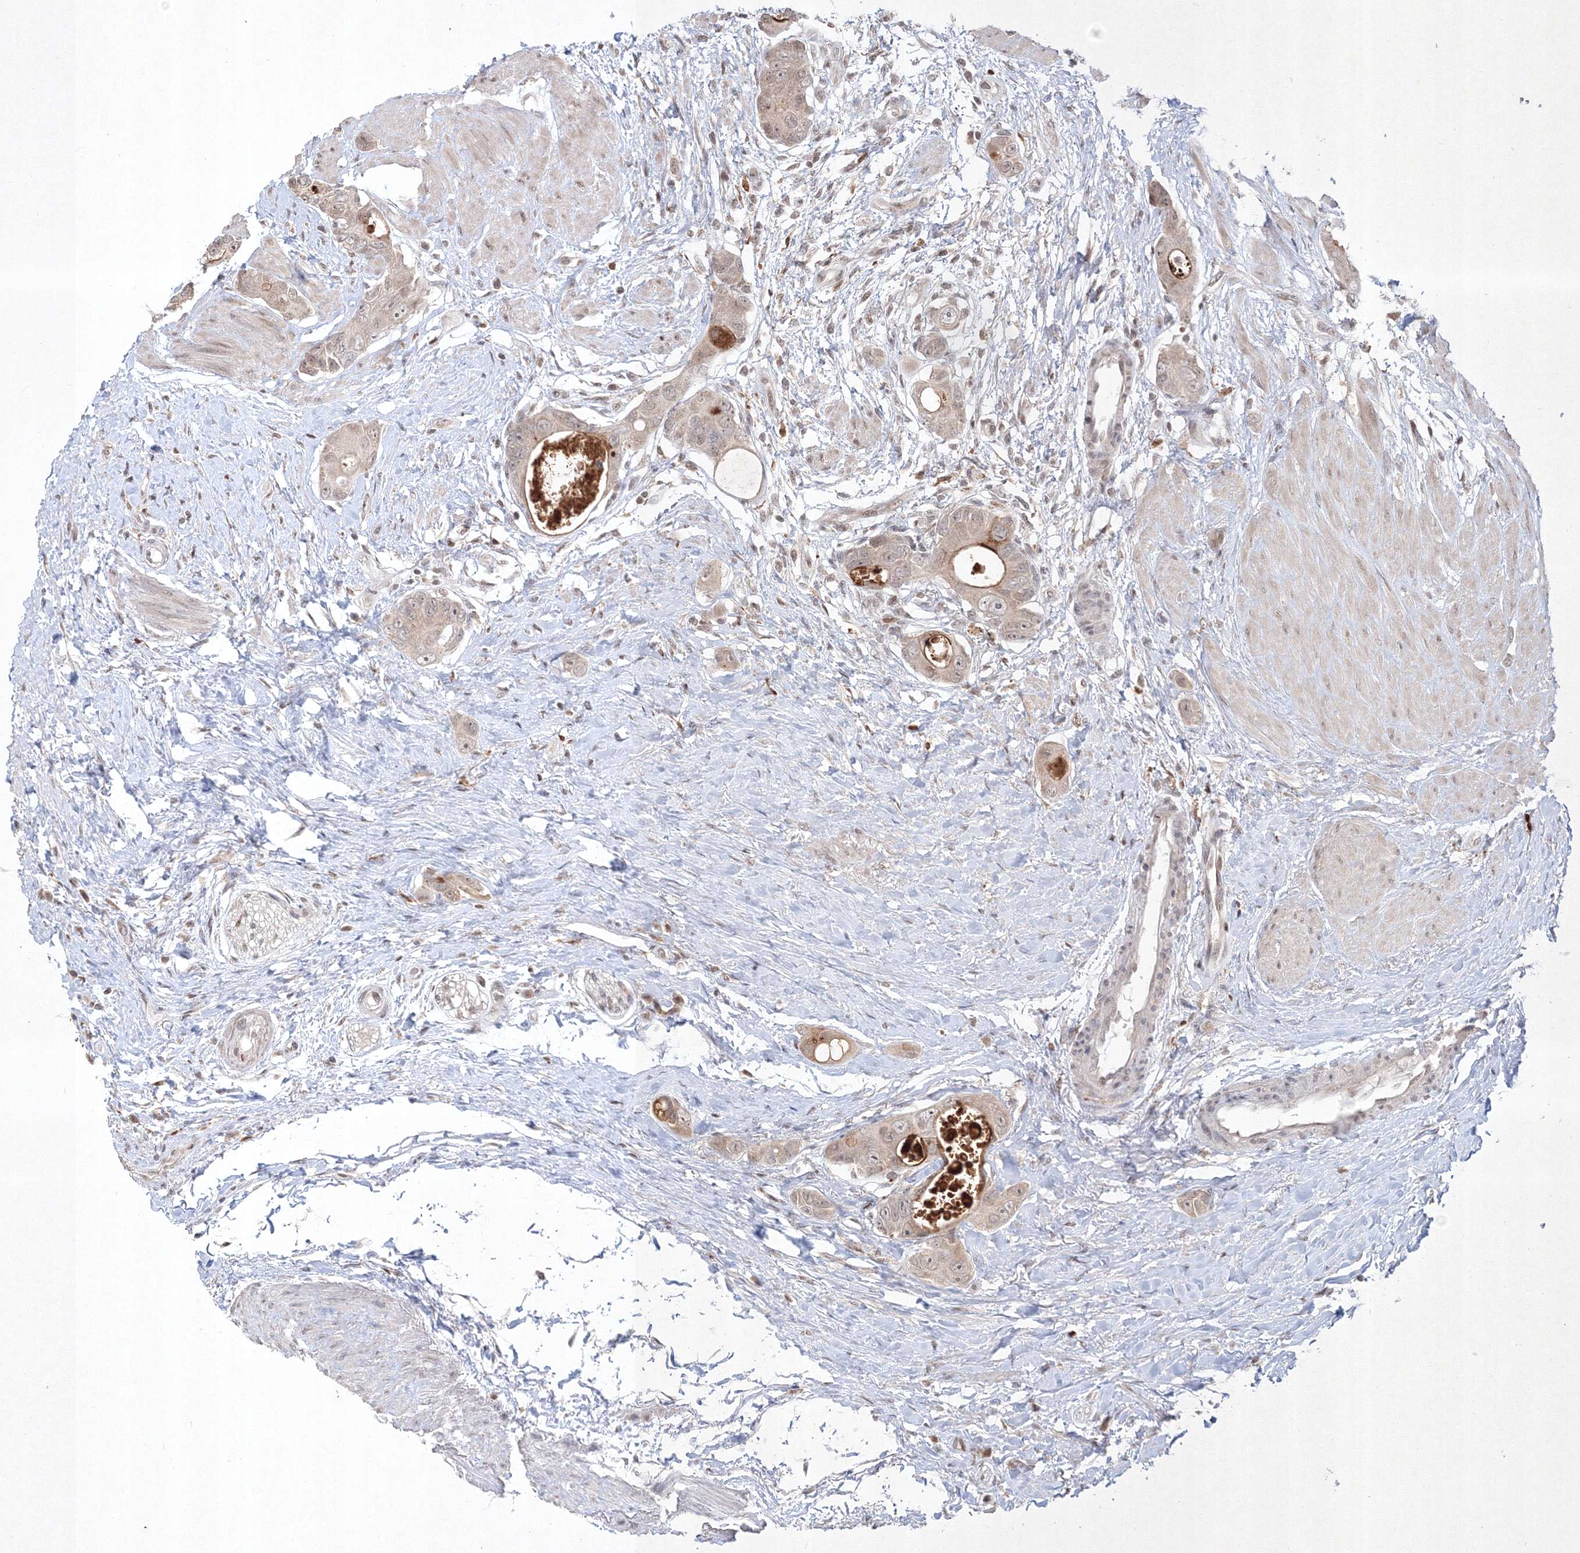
{"staining": {"intensity": "moderate", "quantity": "<25%", "location": "cytoplasmic/membranous"}, "tissue": "colorectal cancer", "cell_type": "Tumor cells", "image_type": "cancer", "snomed": [{"axis": "morphology", "description": "Adenocarcinoma, NOS"}, {"axis": "topography", "description": "Rectum"}], "caption": "Immunohistochemistry (IHC) (DAB (3,3'-diaminobenzidine)) staining of adenocarcinoma (colorectal) displays moderate cytoplasmic/membranous protein staining in about <25% of tumor cells.", "gene": "TAB1", "patient": {"sex": "male", "age": 51}}